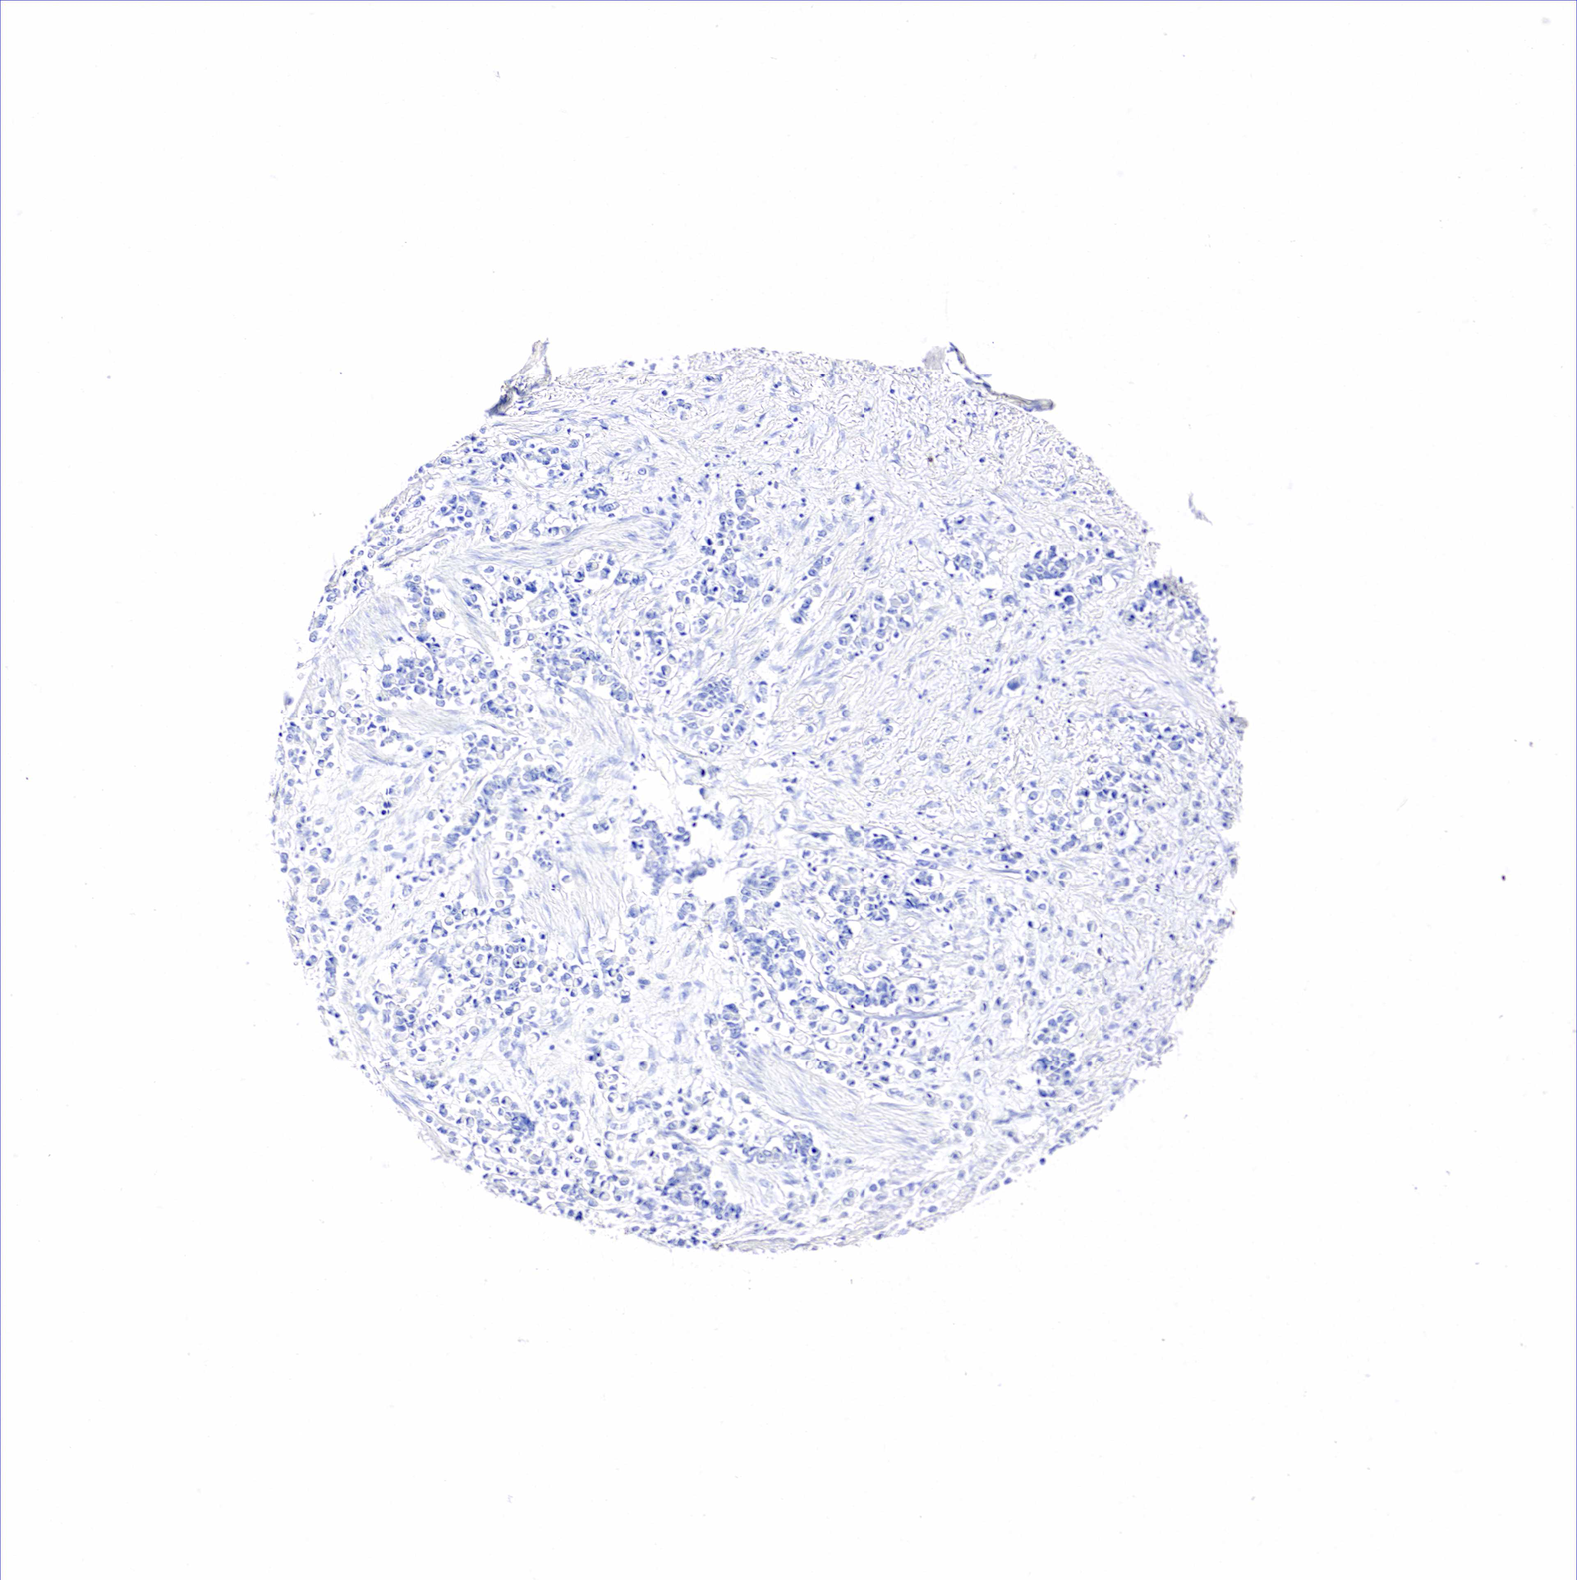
{"staining": {"intensity": "negative", "quantity": "none", "location": "none"}, "tissue": "stomach cancer", "cell_type": "Tumor cells", "image_type": "cancer", "snomed": [{"axis": "morphology", "description": "Adenocarcinoma, NOS"}, {"axis": "topography", "description": "Stomach"}], "caption": "There is no significant expression in tumor cells of stomach cancer (adenocarcinoma).", "gene": "ACP3", "patient": {"sex": "male", "age": 78}}